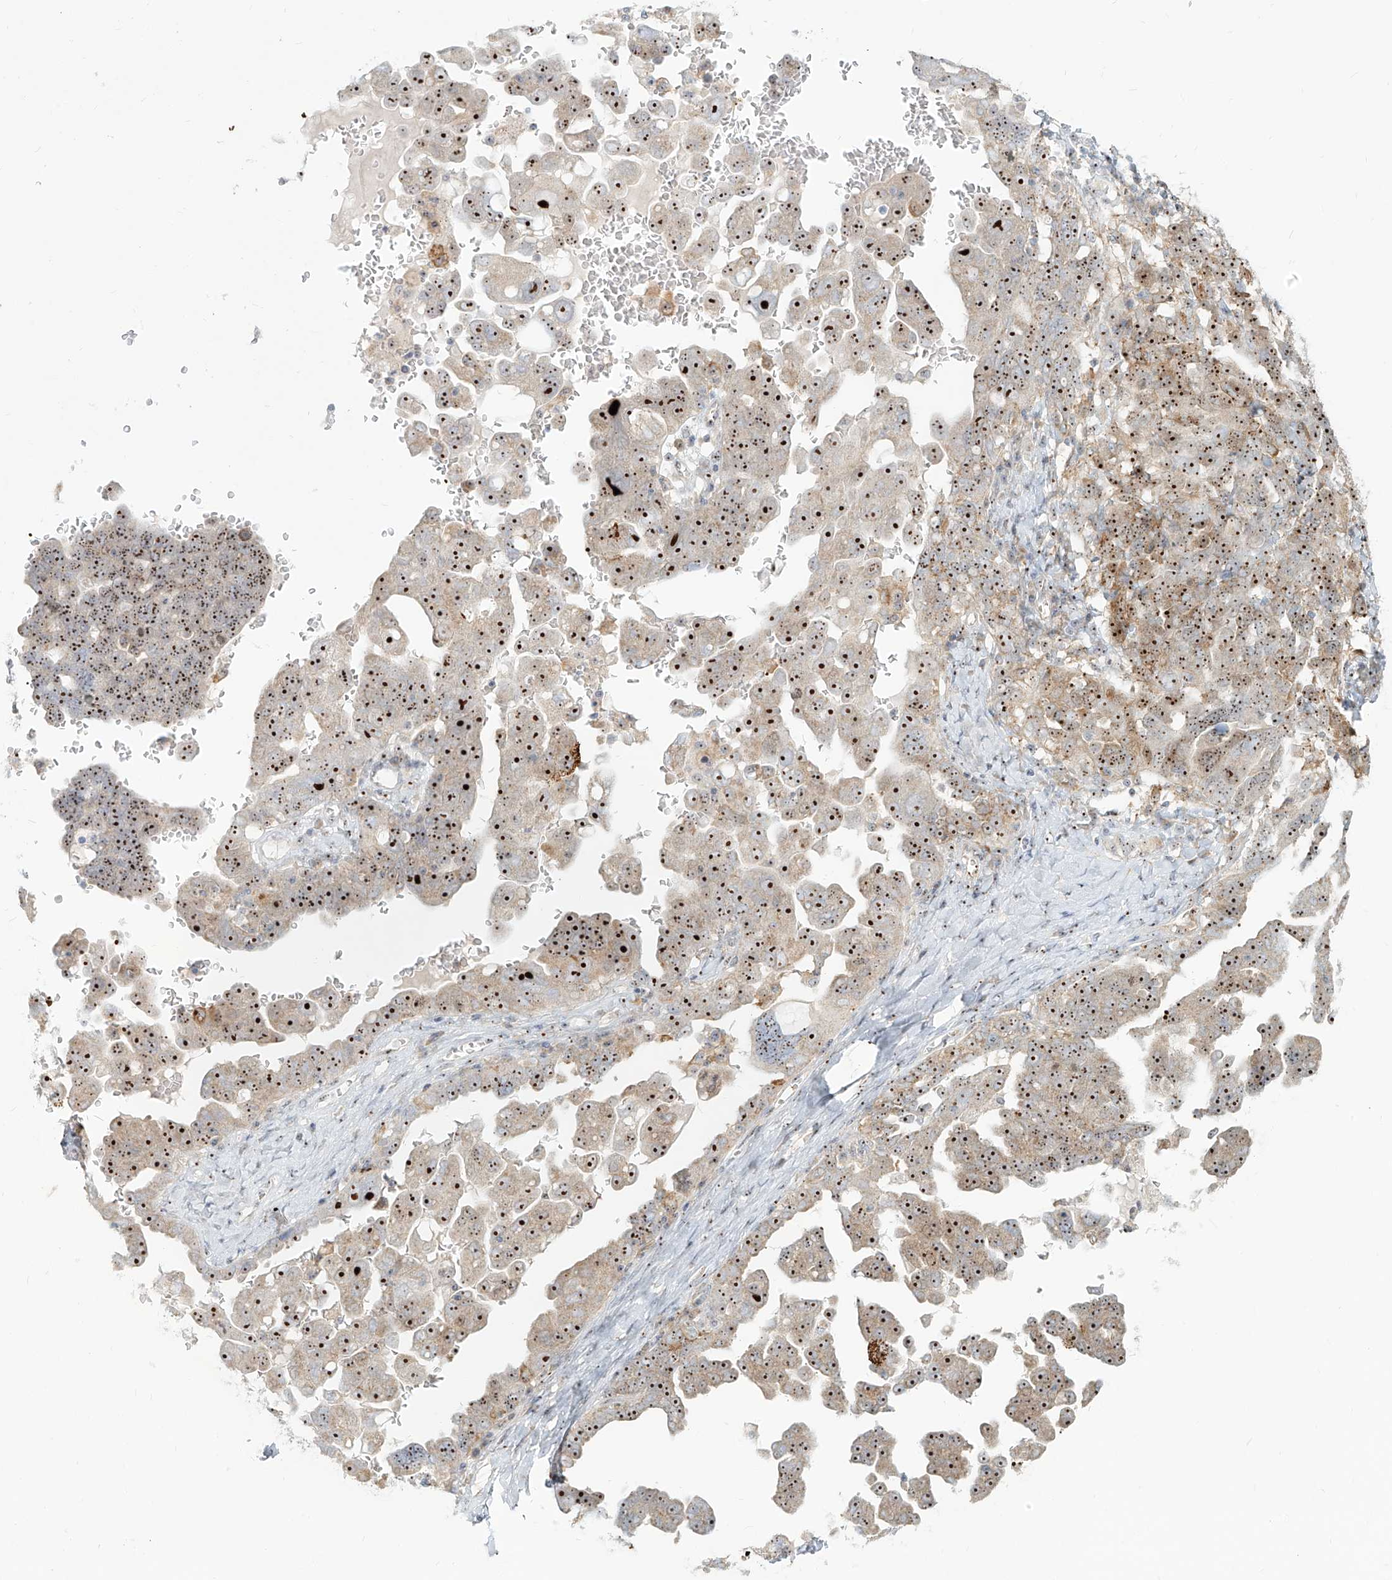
{"staining": {"intensity": "strong", "quantity": ">75%", "location": "nuclear"}, "tissue": "ovarian cancer", "cell_type": "Tumor cells", "image_type": "cancer", "snomed": [{"axis": "morphology", "description": "Carcinoma, endometroid"}, {"axis": "topography", "description": "Ovary"}], "caption": "Immunohistochemistry of ovarian cancer displays high levels of strong nuclear expression in approximately >75% of tumor cells. The staining was performed using DAB (3,3'-diaminobenzidine) to visualize the protein expression in brown, while the nuclei were stained in blue with hematoxylin (Magnification: 20x).", "gene": "BYSL", "patient": {"sex": "female", "age": 62}}